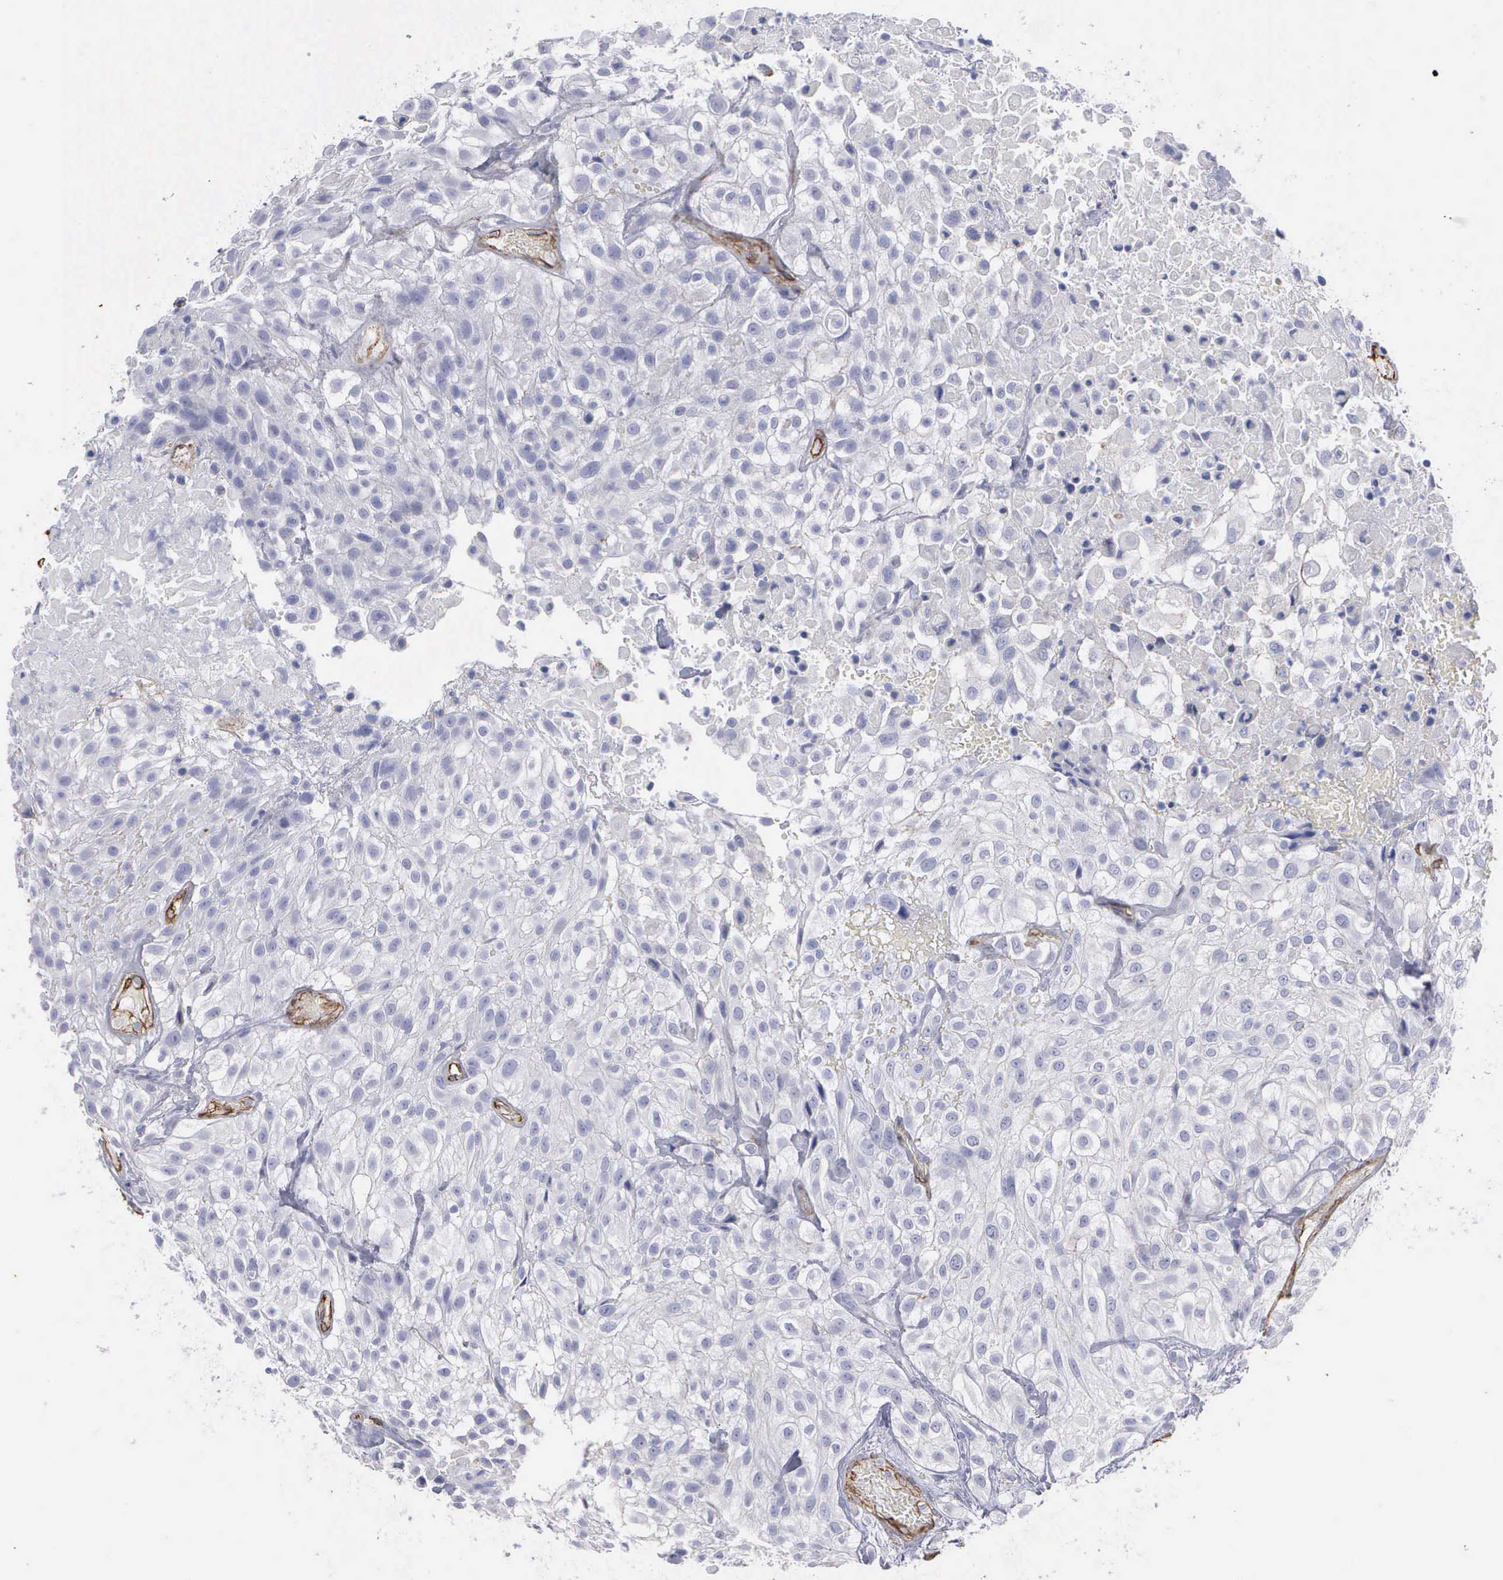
{"staining": {"intensity": "negative", "quantity": "none", "location": "none"}, "tissue": "urothelial cancer", "cell_type": "Tumor cells", "image_type": "cancer", "snomed": [{"axis": "morphology", "description": "Urothelial carcinoma, High grade"}, {"axis": "topography", "description": "Urinary bladder"}], "caption": "DAB (3,3'-diaminobenzidine) immunohistochemical staining of human urothelial cancer displays no significant expression in tumor cells.", "gene": "MAGEB10", "patient": {"sex": "male", "age": 56}}